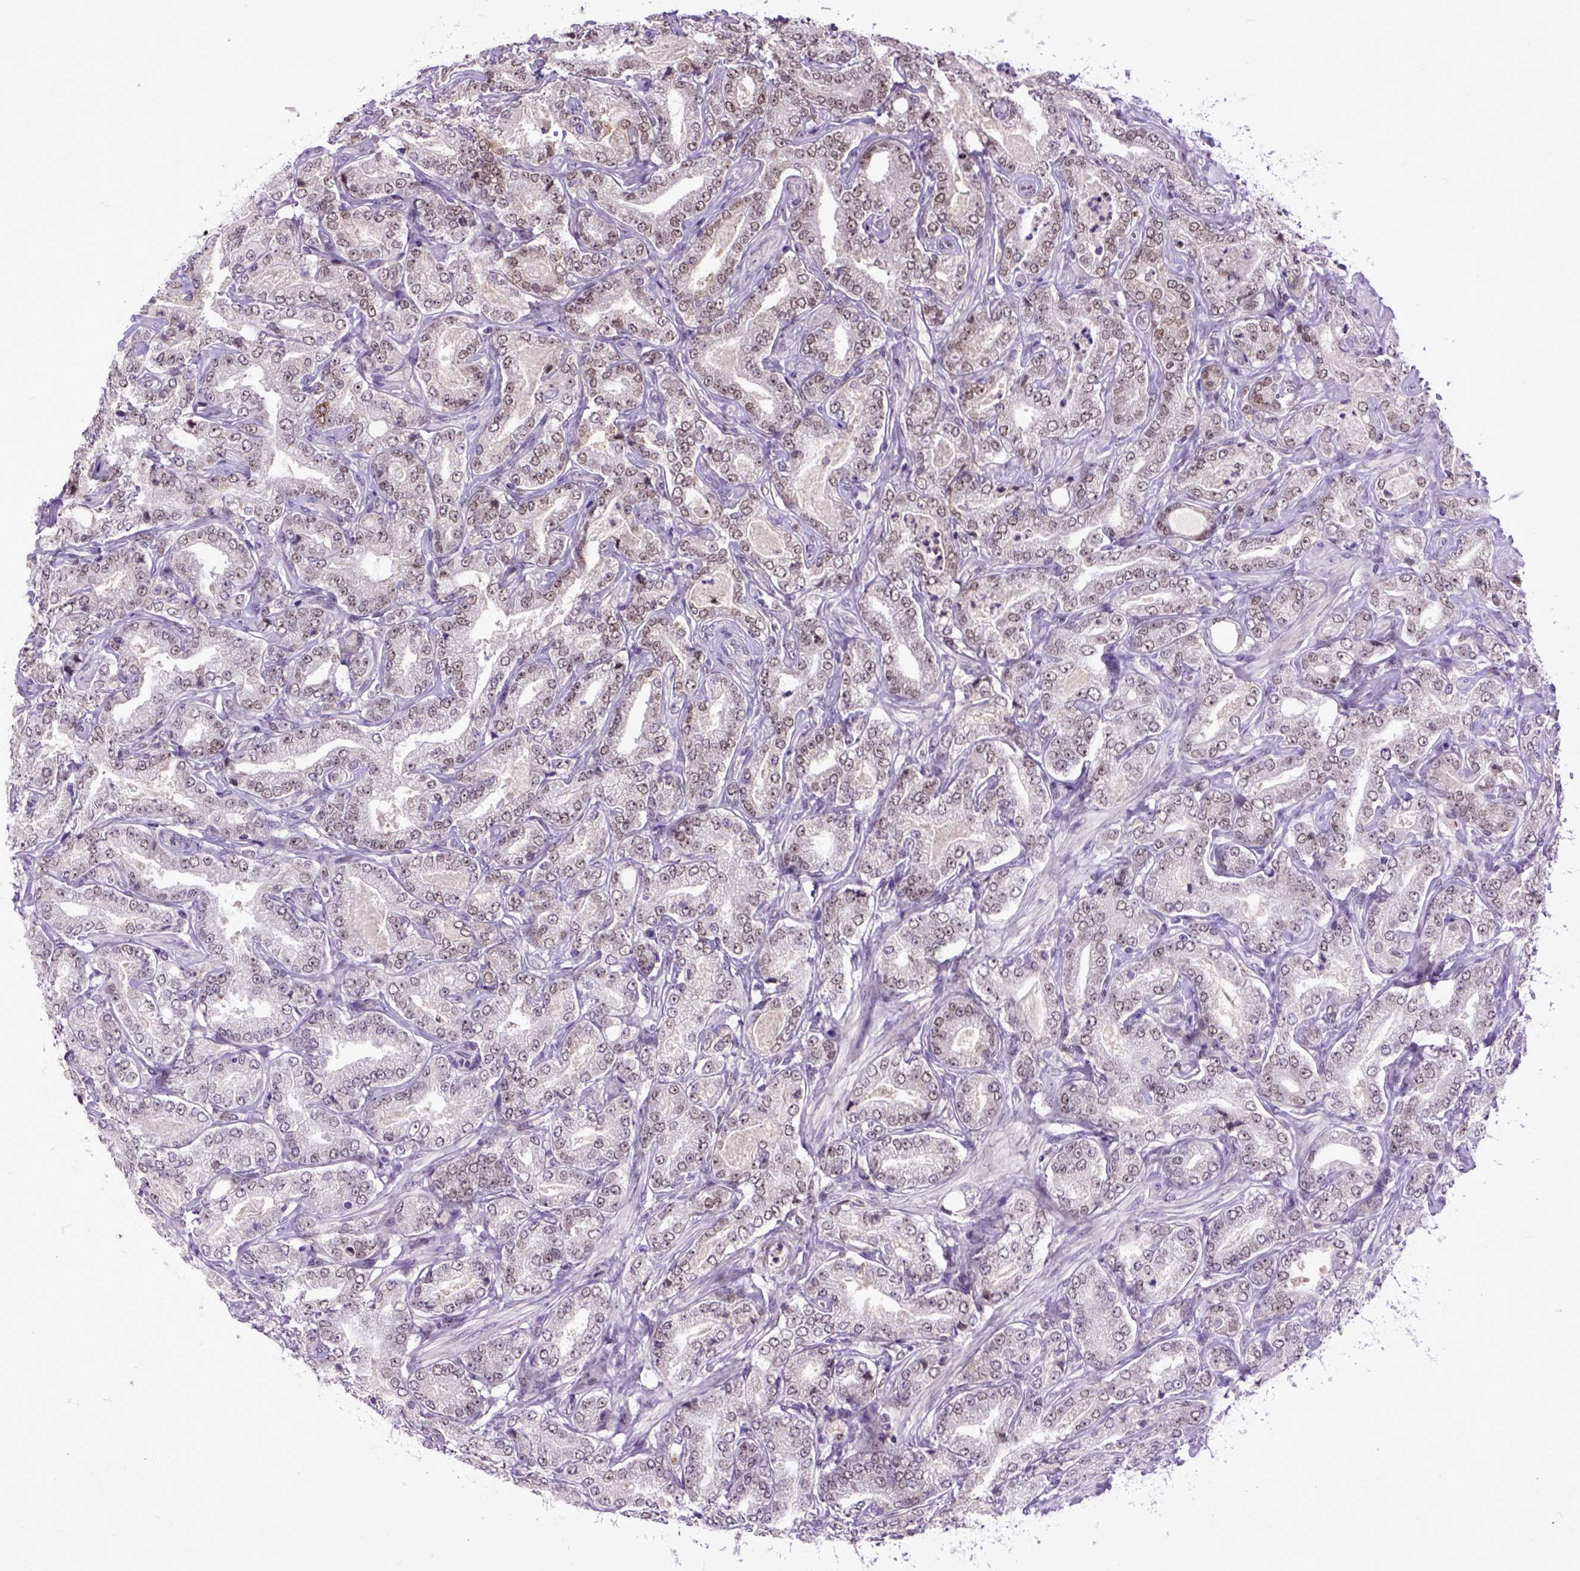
{"staining": {"intensity": "moderate", "quantity": "25%-75%", "location": "cytoplasmic/membranous"}, "tissue": "prostate cancer", "cell_type": "Tumor cells", "image_type": "cancer", "snomed": [{"axis": "morphology", "description": "Adenocarcinoma, NOS"}, {"axis": "topography", "description": "Prostate"}], "caption": "Protein staining of adenocarcinoma (prostate) tissue reveals moderate cytoplasmic/membranous staining in approximately 25%-75% of tumor cells.", "gene": "RCC2", "patient": {"sex": "male", "age": 64}}